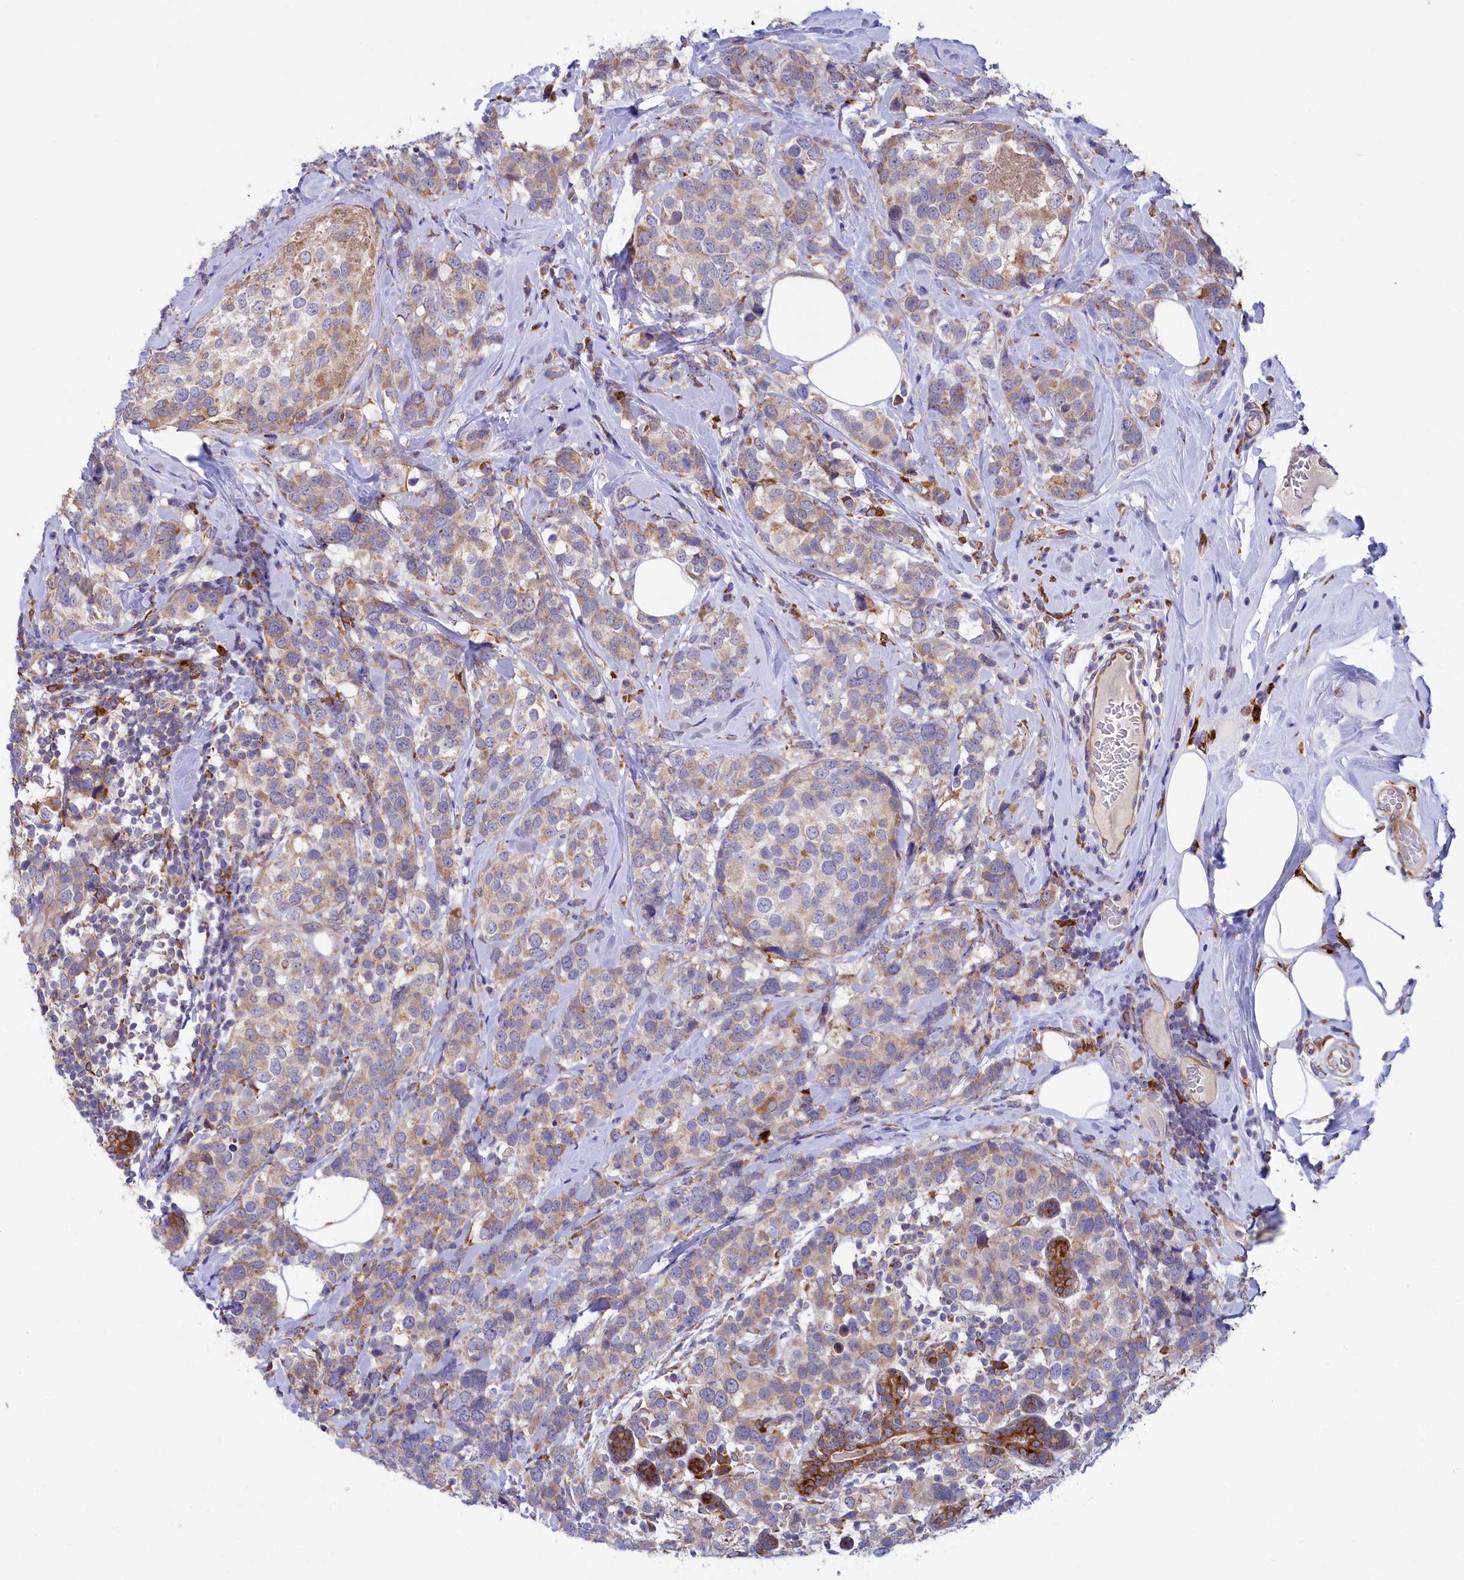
{"staining": {"intensity": "moderate", "quantity": ">75%", "location": "cytoplasmic/membranous"}, "tissue": "breast cancer", "cell_type": "Tumor cells", "image_type": "cancer", "snomed": [{"axis": "morphology", "description": "Lobular carcinoma"}, {"axis": "topography", "description": "Breast"}], "caption": "Immunohistochemical staining of lobular carcinoma (breast) reveals moderate cytoplasmic/membranous protein staining in approximately >75% of tumor cells. The staining is performed using DAB (3,3'-diaminobenzidine) brown chromogen to label protein expression. The nuclei are counter-stained blue using hematoxylin.", "gene": "CHID1", "patient": {"sex": "female", "age": 59}}